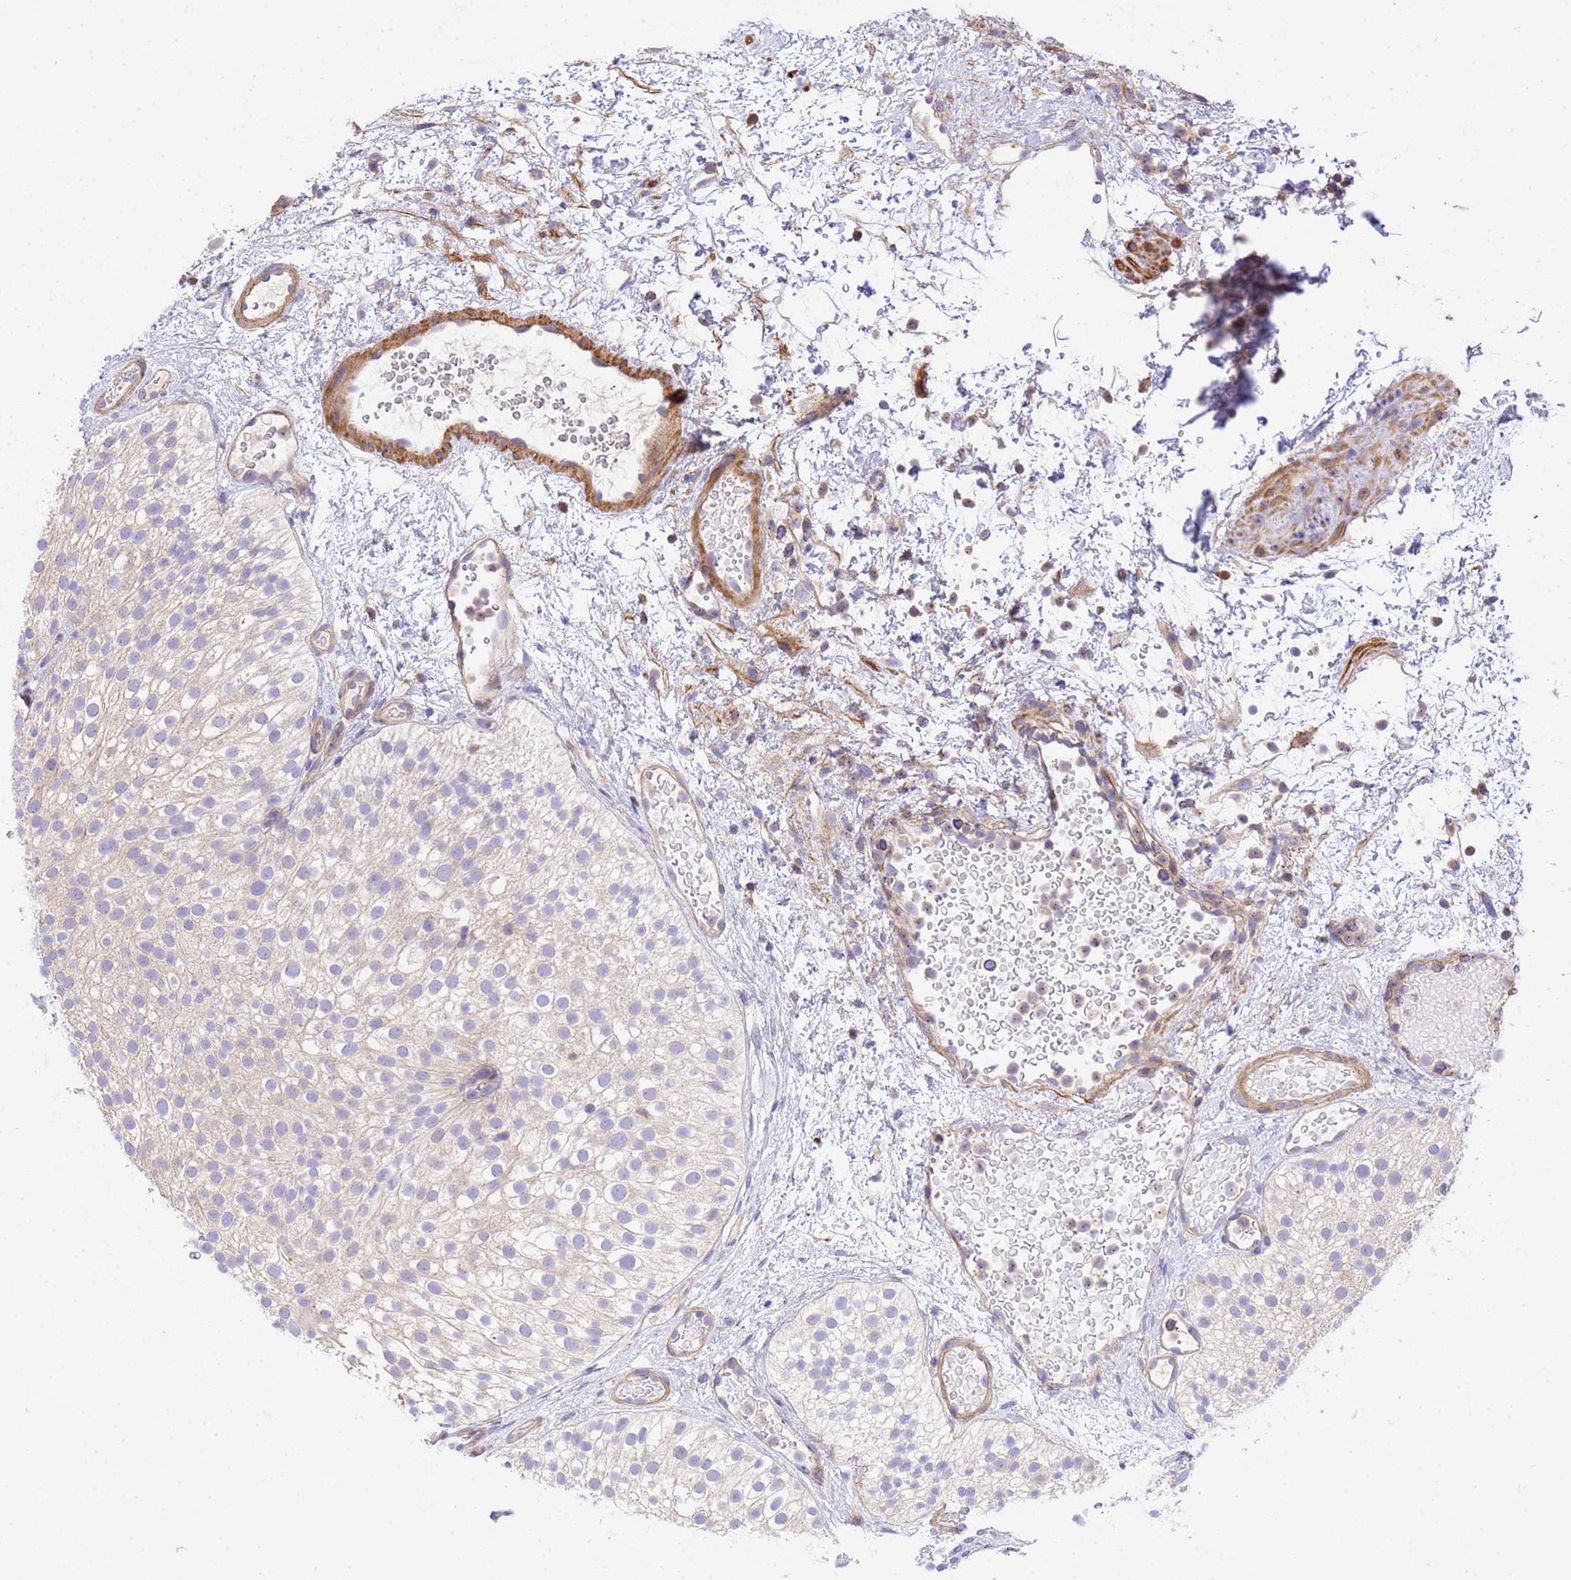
{"staining": {"intensity": "negative", "quantity": "none", "location": "none"}, "tissue": "urothelial cancer", "cell_type": "Tumor cells", "image_type": "cancer", "snomed": [{"axis": "morphology", "description": "Urothelial carcinoma, Low grade"}, {"axis": "topography", "description": "Urinary bladder"}], "caption": "This is a photomicrograph of immunohistochemistry staining of urothelial carcinoma (low-grade), which shows no staining in tumor cells. (DAB (3,3'-diaminobenzidine) immunohistochemistry with hematoxylin counter stain).", "gene": "WDR64", "patient": {"sex": "male", "age": 78}}